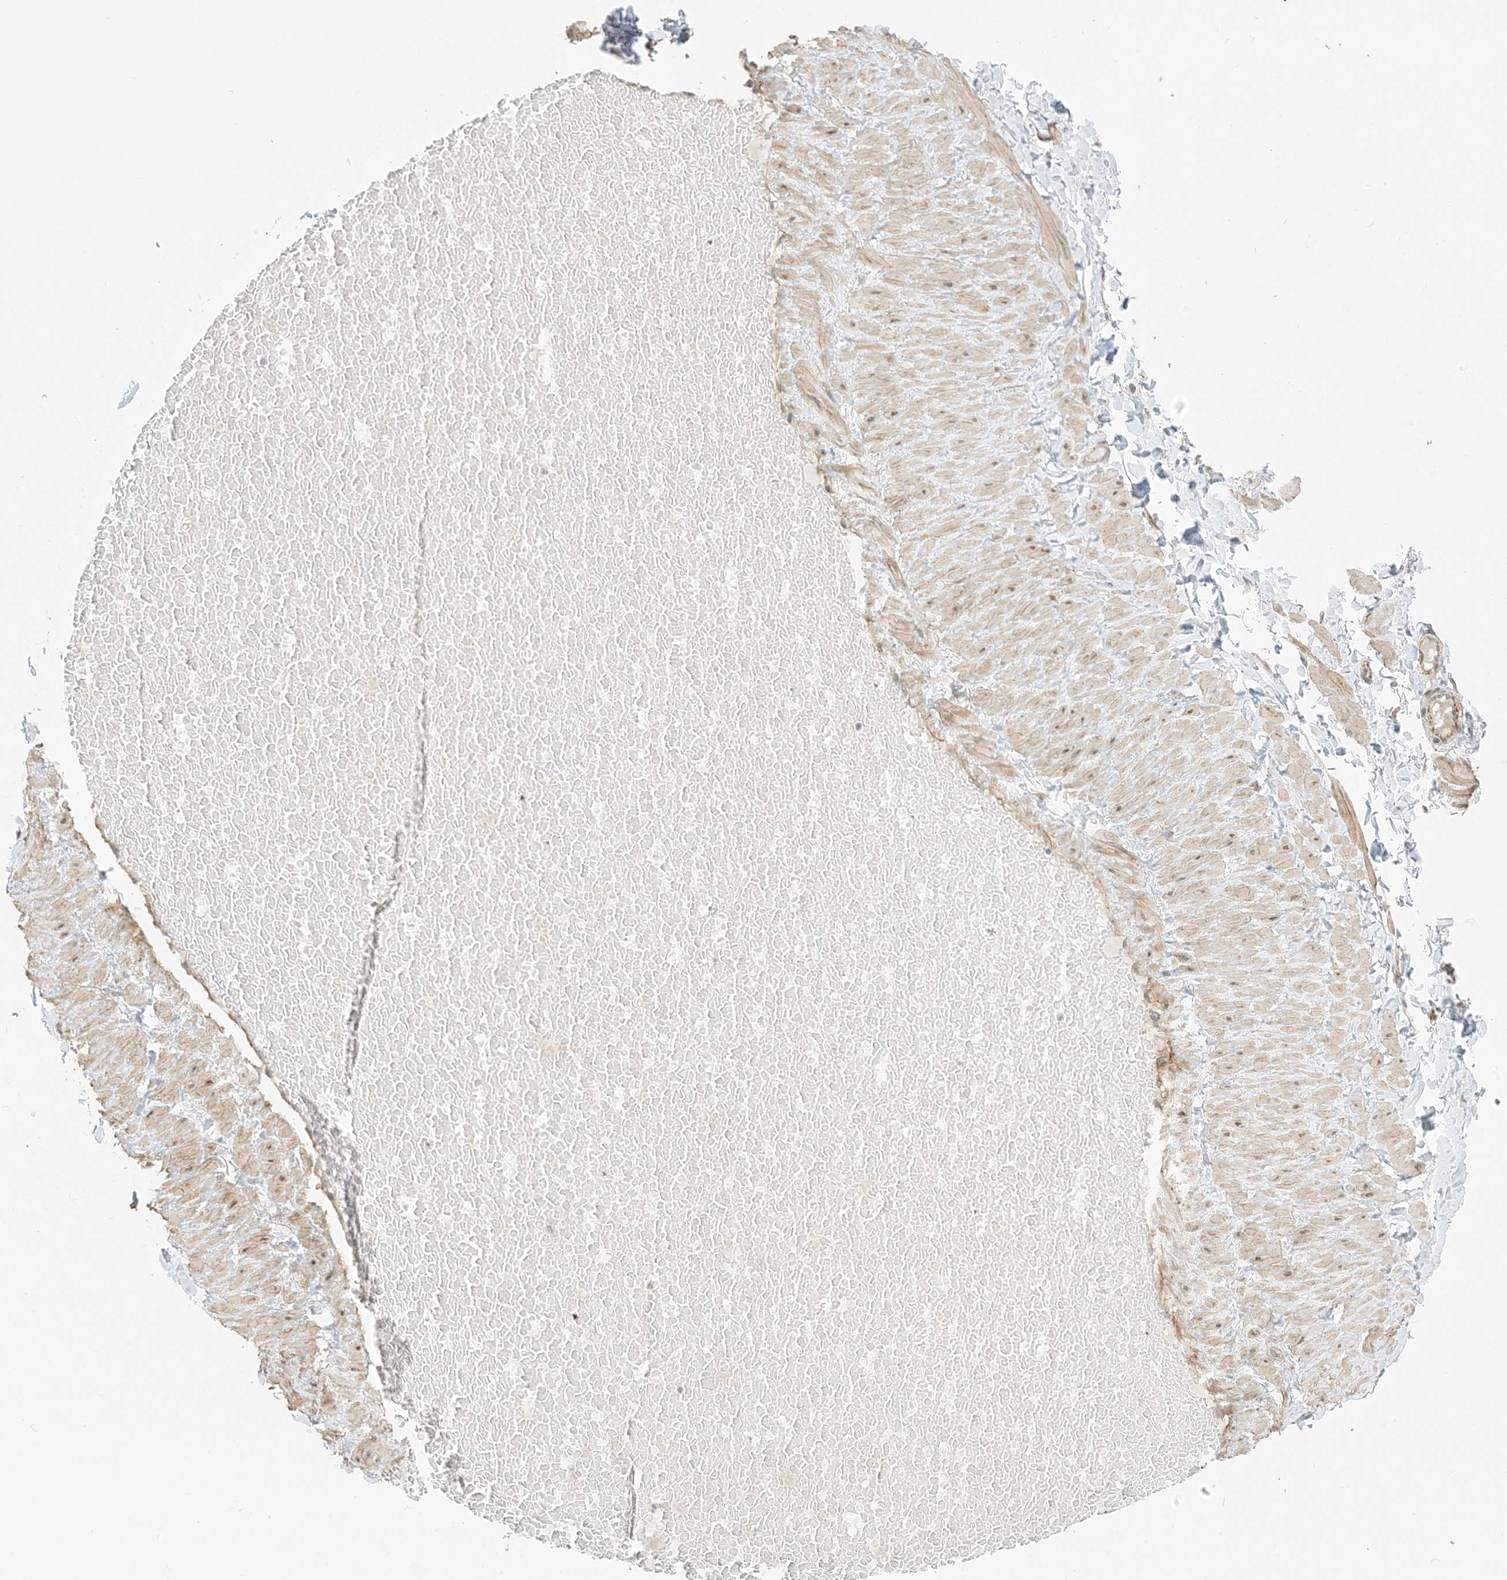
{"staining": {"intensity": "negative", "quantity": "none", "location": "none"}, "tissue": "adipose tissue", "cell_type": "Adipocytes", "image_type": "normal", "snomed": [{"axis": "morphology", "description": "Normal tissue, NOS"}, {"axis": "topography", "description": "Adipose tissue"}, {"axis": "topography", "description": "Vascular tissue"}, {"axis": "topography", "description": "Peripheral nerve tissue"}], "caption": "IHC image of benign adipose tissue: human adipose tissue stained with DAB exhibits no significant protein expression in adipocytes. The staining was performed using DAB (3,3'-diaminobenzidine) to visualize the protein expression in brown, while the nuclei were stained in blue with hematoxylin (Magnification: 20x).", "gene": "IL36B", "patient": {"sex": "male", "age": 25}}